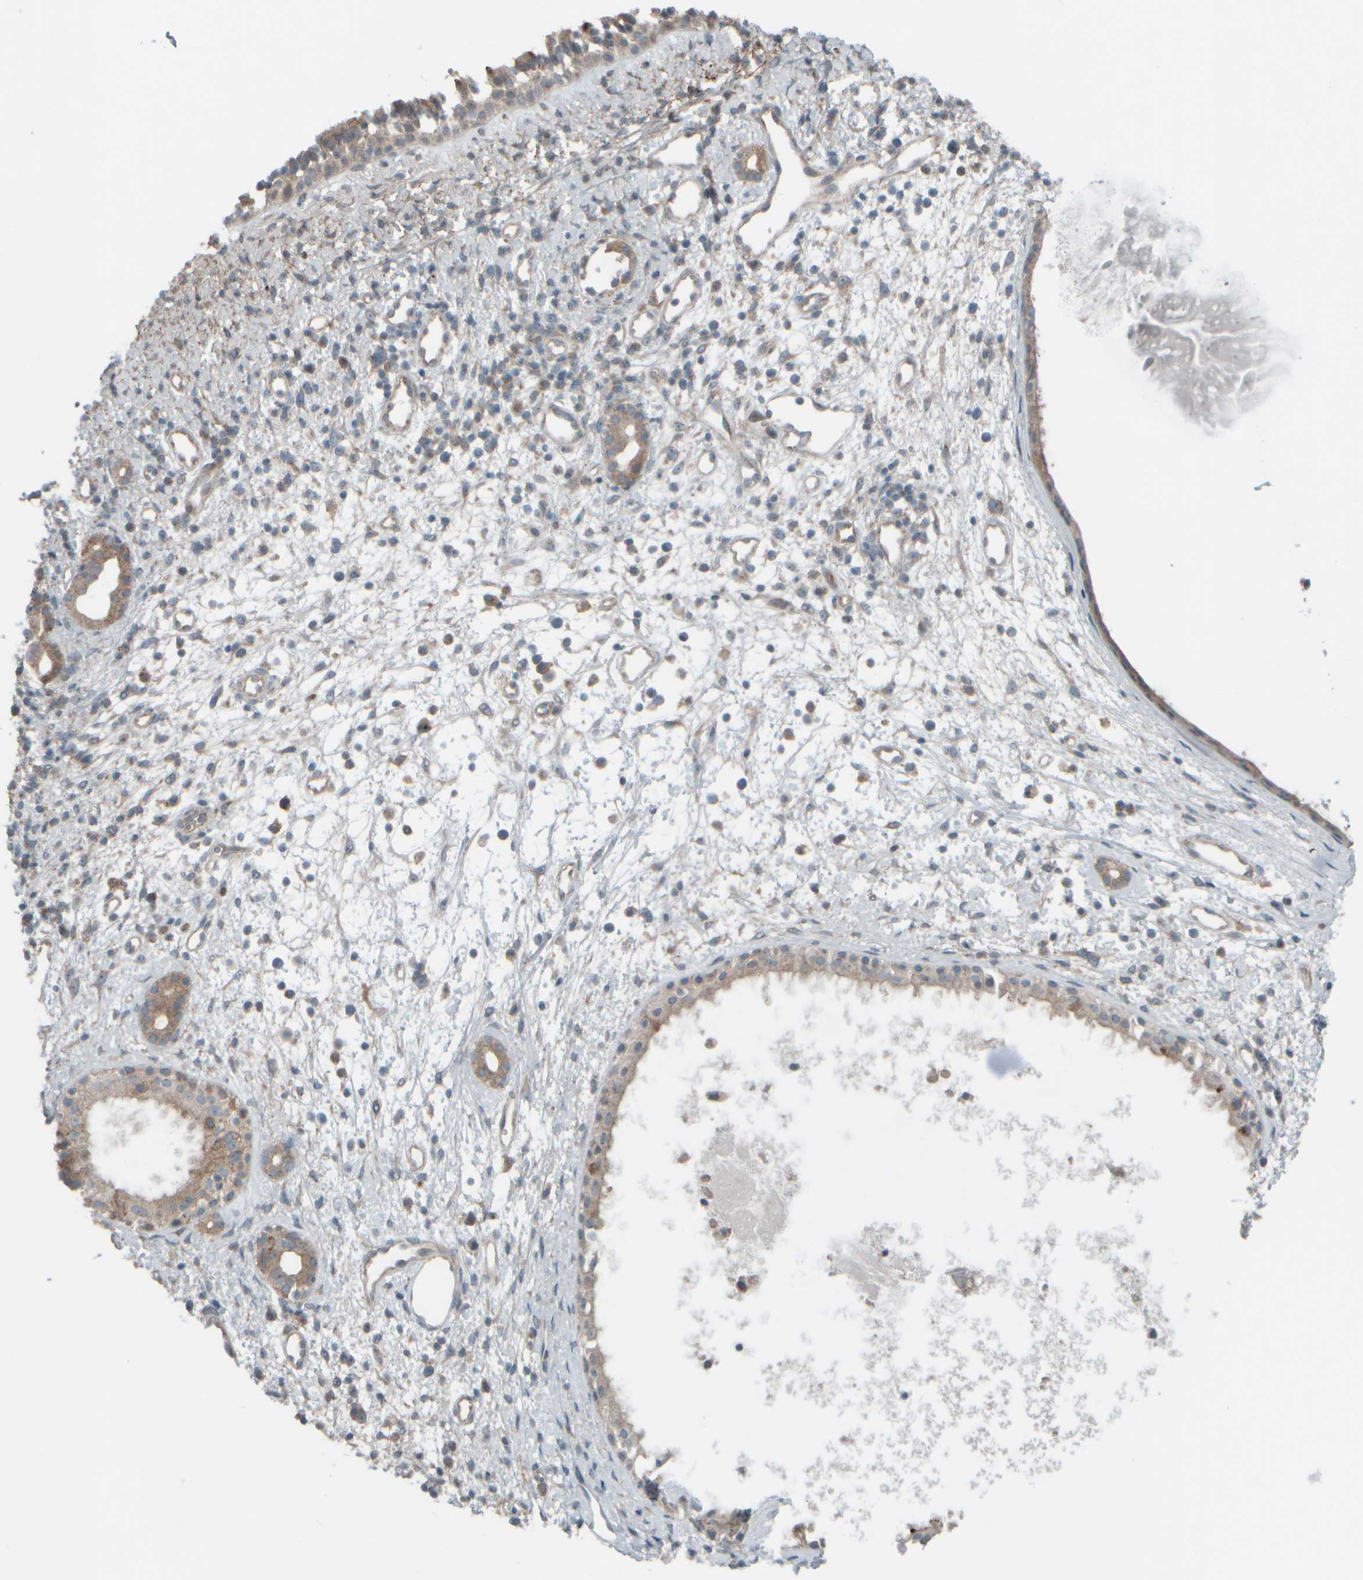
{"staining": {"intensity": "weak", "quantity": "<25%", "location": "cytoplasmic/membranous"}, "tissue": "nasopharynx", "cell_type": "Respiratory epithelial cells", "image_type": "normal", "snomed": [{"axis": "morphology", "description": "Normal tissue, NOS"}, {"axis": "topography", "description": "Nasopharynx"}], "caption": "This is an IHC micrograph of benign nasopharynx. There is no expression in respiratory epithelial cells.", "gene": "HGS", "patient": {"sex": "male", "age": 22}}